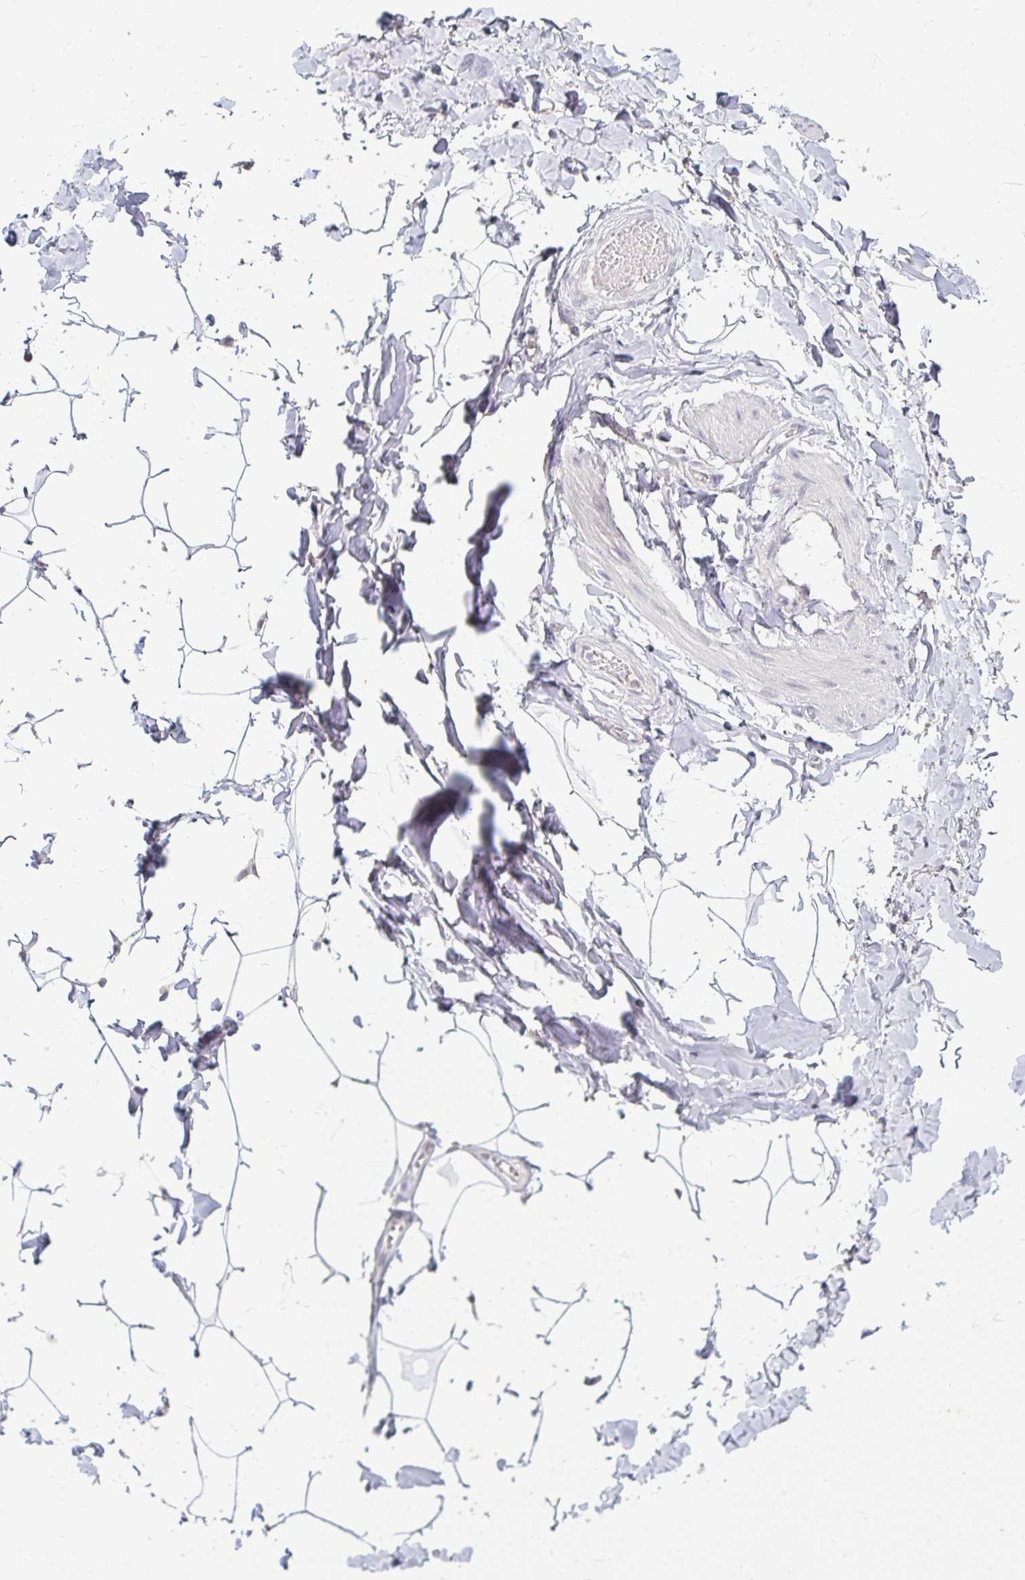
{"staining": {"intensity": "negative", "quantity": "none", "location": "none"}, "tissue": "adipose tissue", "cell_type": "Adipocytes", "image_type": "normal", "snomed": [{"axis": "morphology", "description": "Normal tissue, NOS"}, {"axis": "topography", "description": "Soft tissue"}, {"axis": "topography", "description": "Adipose tissue"}, {"axis": "topography", "description": "Vascular tissue"}, {"axis": "topography", "description": "Peripheral nerve tissue"}], "caption": "Immunohistochemistry (IHC) histopathology image of normal human adipose tissue stained for a protein (brown), which reveals no expression in adipocytes.", "gene": "DDN", "patient": {"sex": "male", "age": 29}}